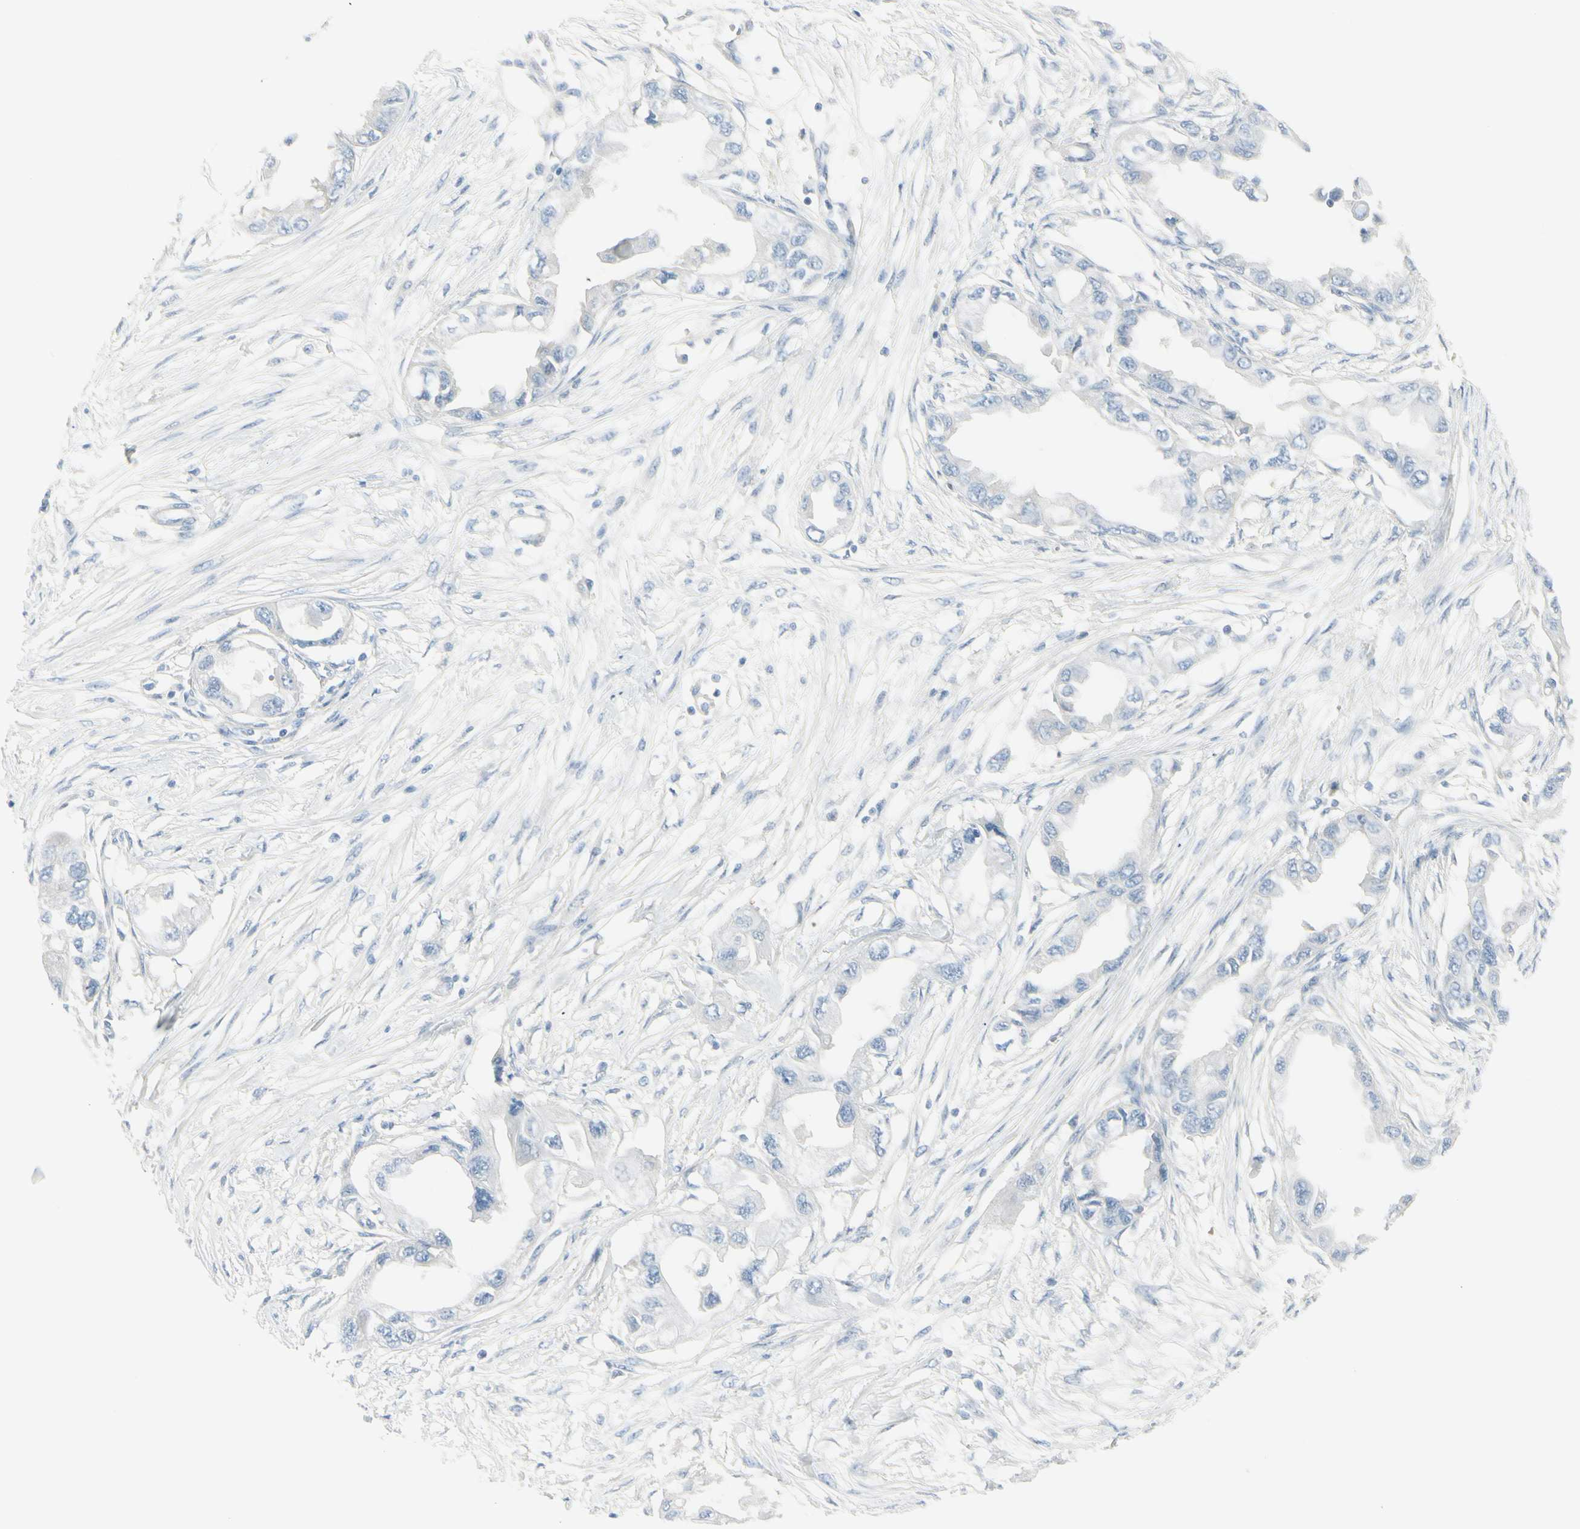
{"staining": {"intensity": "negative", "quantity": "none", "location": "none"}, "tissue": "endometrial cancer", "cell_type": "Tumor cells", "image_type": "cancer", "snomed": [{"axis": "morphology", "description": "Adenocarcinoma, NOS"}, {"axis": "topography", "description": "Endometrium"}], "caption": "High power microscopy image of an immunohistochemistry (IHC) photomicrograph of endometrial cancer (adenocarcinoma), revealing no significant expression in tumor cells. (DAB (3,3'-diaminobenzidine) immunohistochemistry (IHC), high magnification).", "gene": "CACNA2D1", "patient": {"sex": "female", "age": 67}}